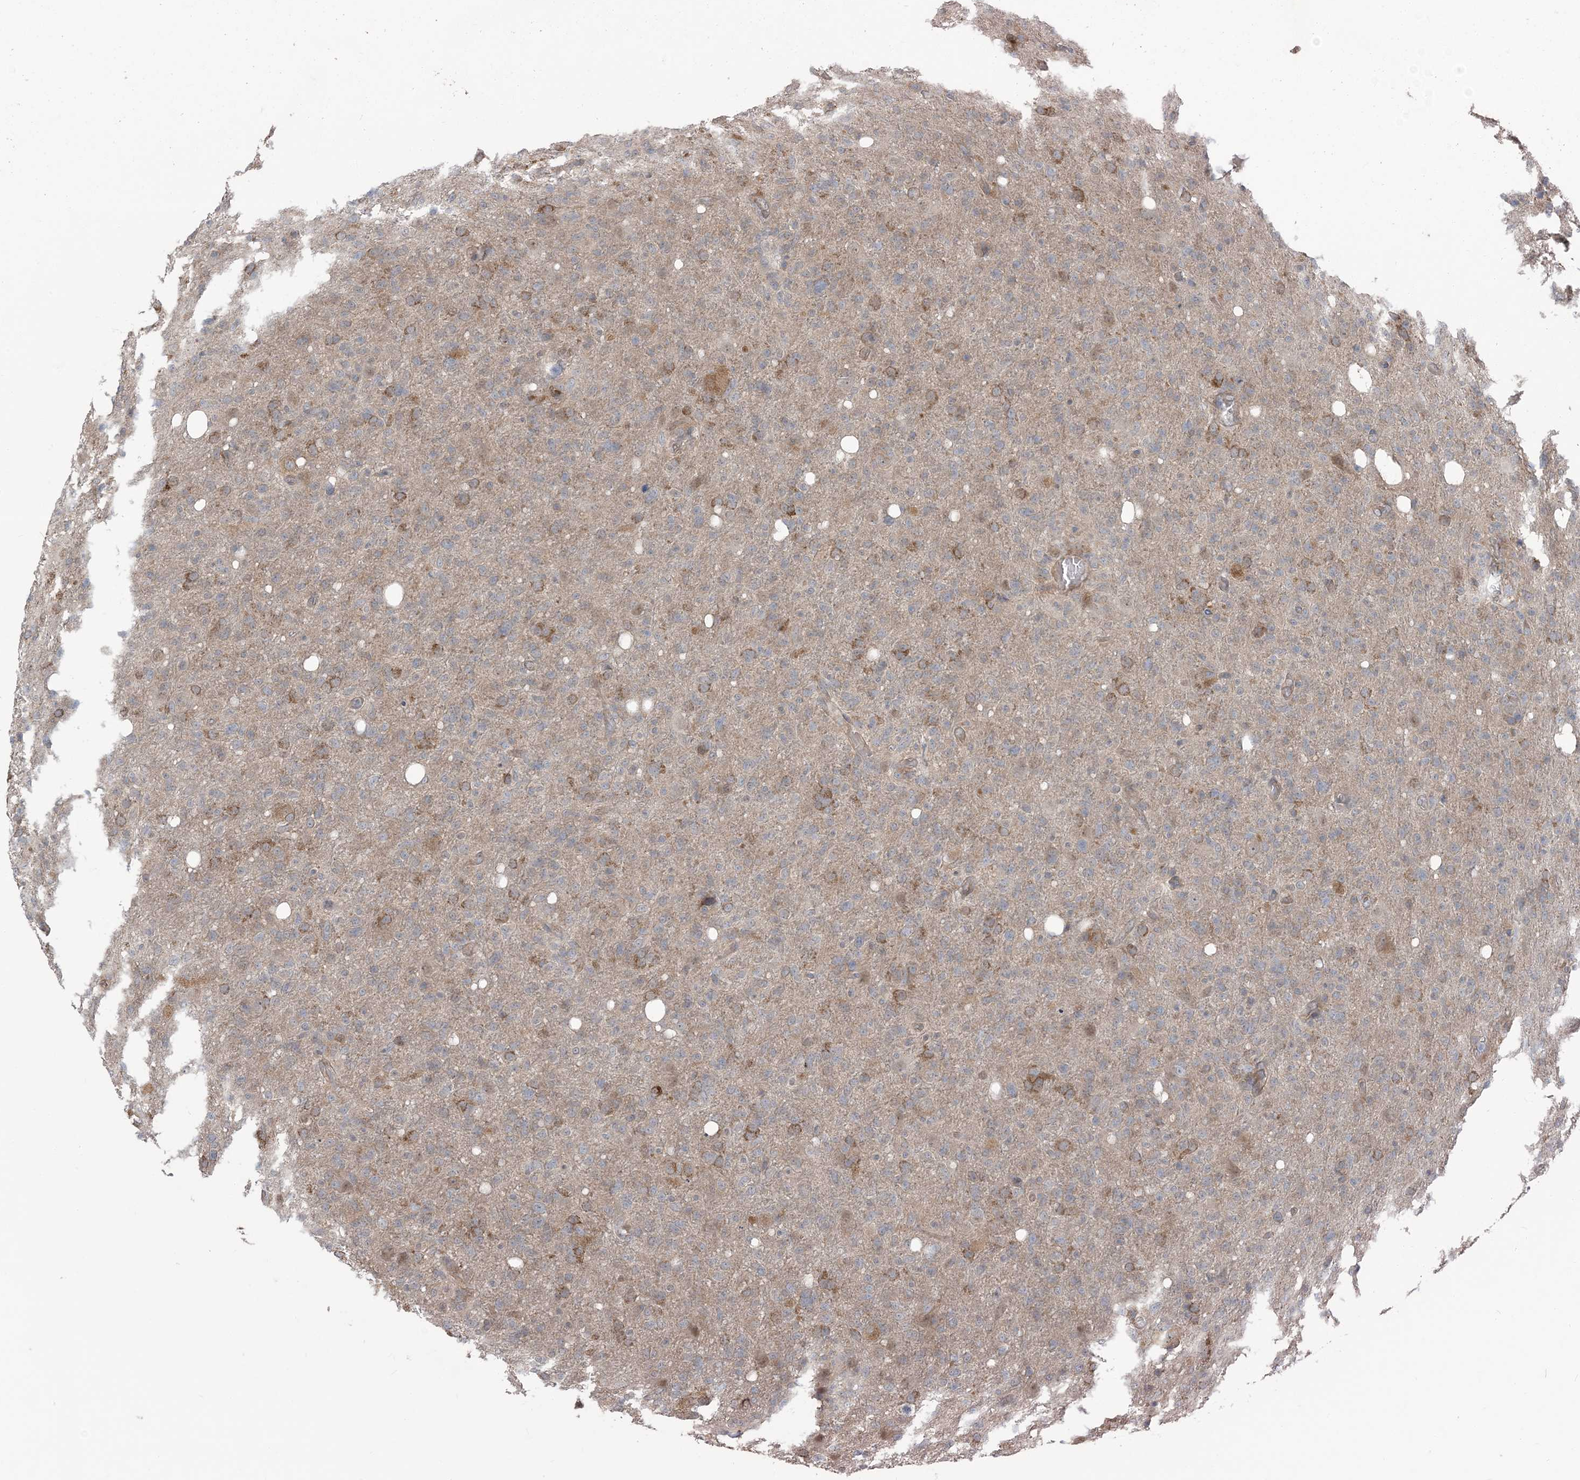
{"staining": {"intensity": "weak", "quantity": "<25%", "location": "cytoplasmic/membranous"}, "tissue": "glioma", "cell_type": "Tumor cells", "image_type": "cancer", "snomed": [{"axis": "morphology", "description": "Glioma, malignant, High grade"}, {"axis": "topography", "description": "Brain"}], "caption": "Immunohistochemistry (IHC) photomicrograph of malignant high-grade glioma stained for a protein (brown), which reveals no positivity in tumor cells.", "gene": "ERI2", "patient": {"sex": "female", "age": 57}}